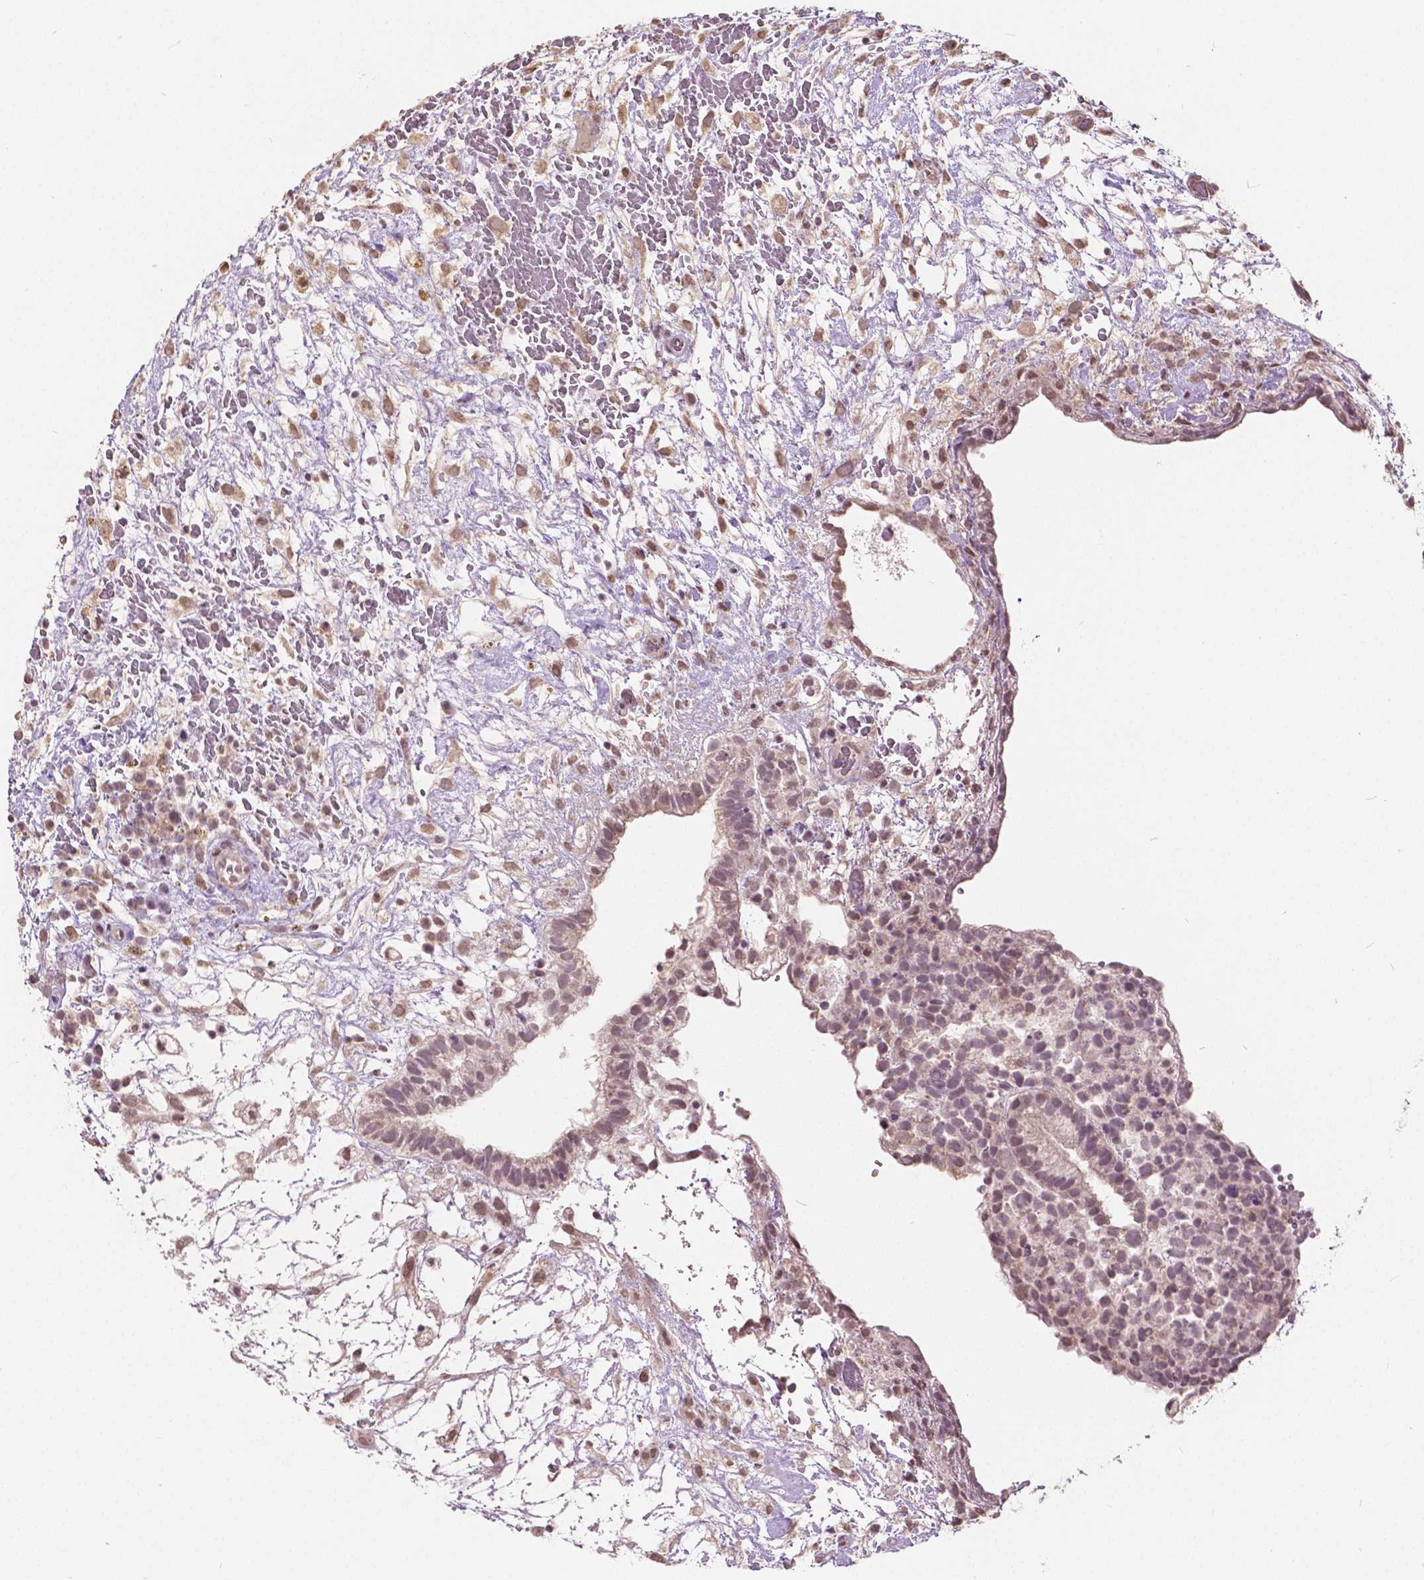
{"staining": {"intensity": "moderate", "quantity": ">75%", "location": "nuclear"}, "tissue": "testis cancer", "cell_type": "Tumor cells", "image_type": "cancer", "snomed": [{"axis": "morphology", "description": "Normal tissue, NOS"}, {"axis": "morphology", "description": "Carcinoma, Embryonal, NOS"}, {"axis": "topography", "description": "Testis"}], "caption": "Brown immunohistochemical staining in testis cancer (embryonal carcinoma) displays moderate nuclear expression in about >75% of tumor cells.", "gene": "HOXA10", "patient": {"sex": "male", "age": 32}}